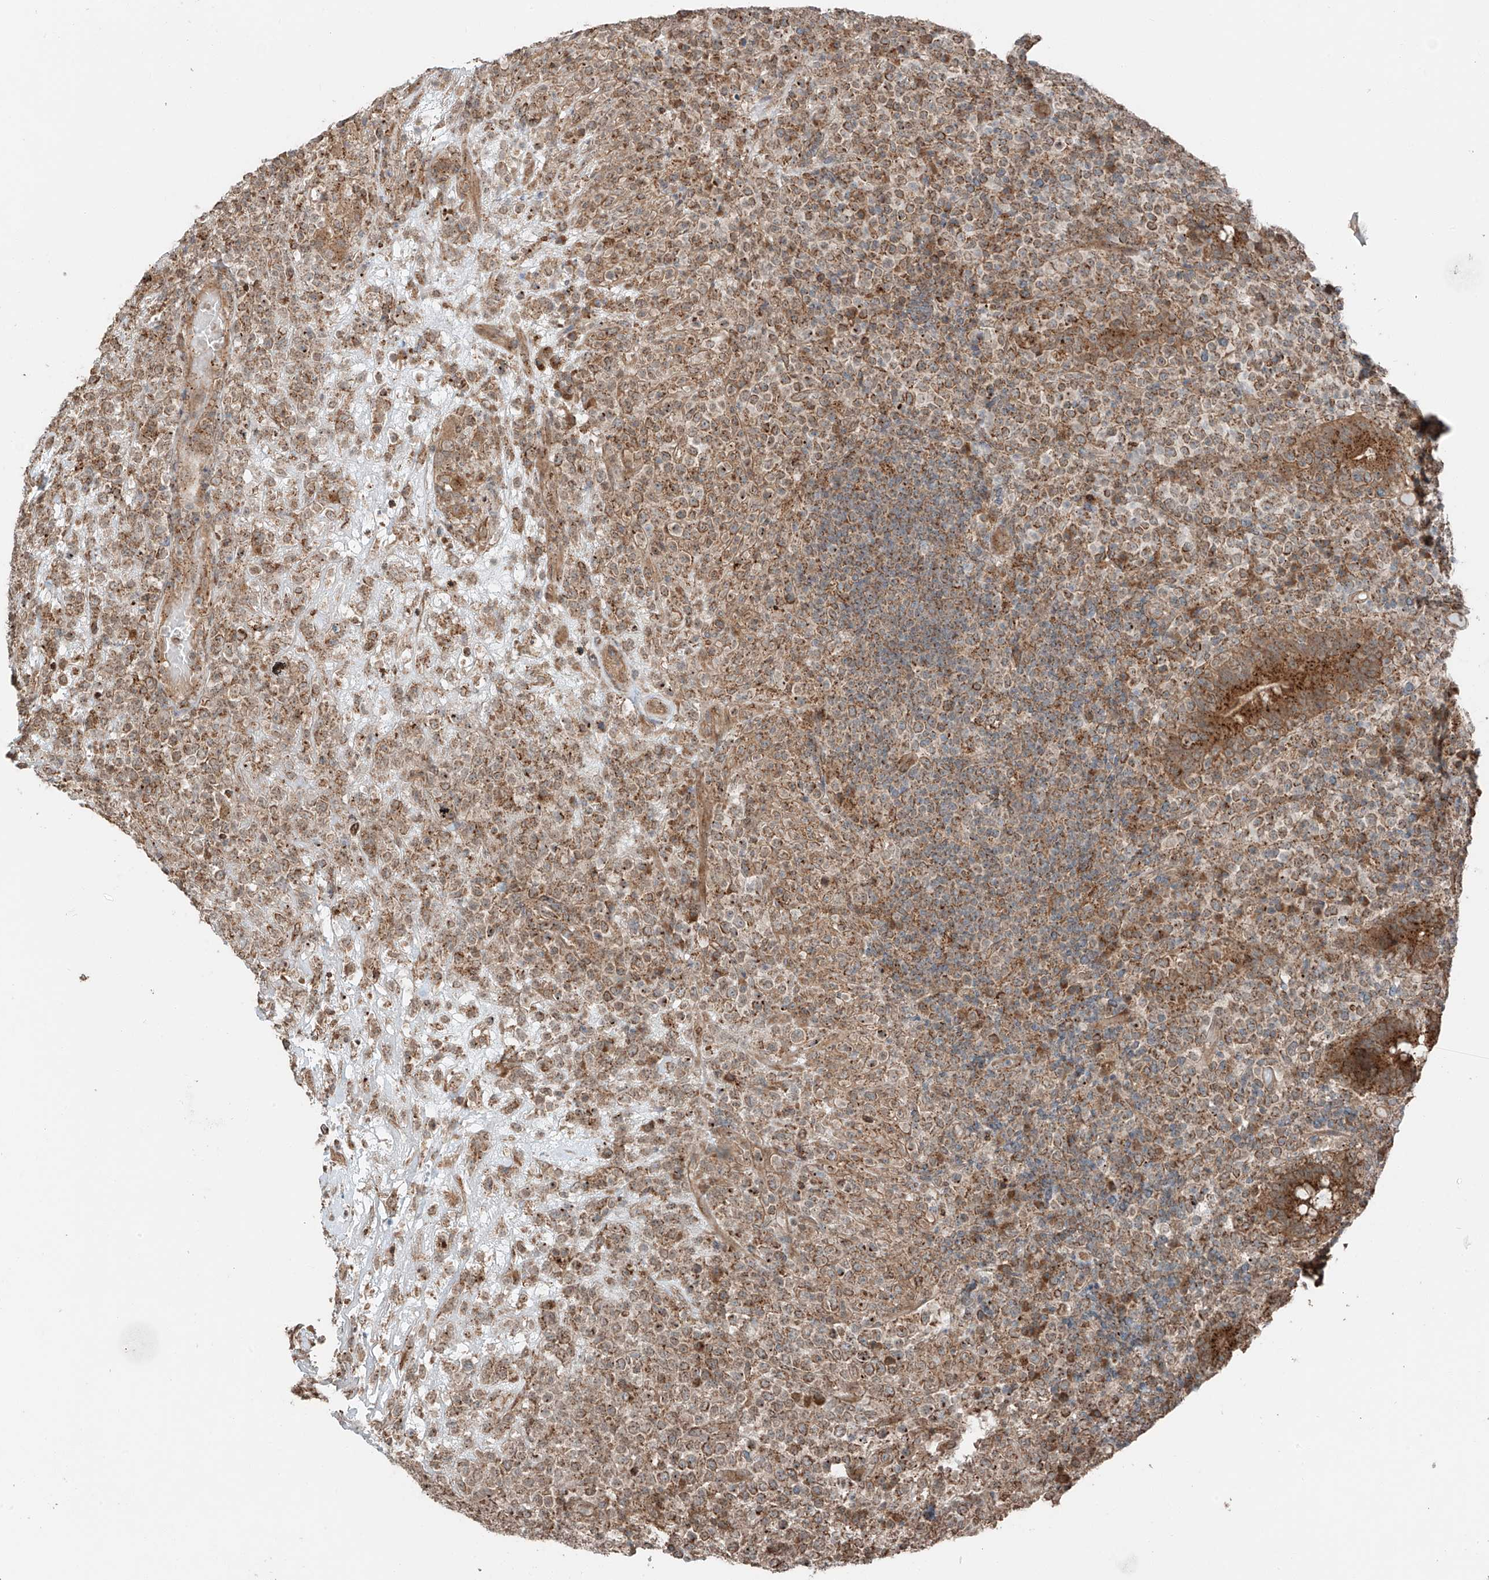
{"staining": {"intensity": "moderate", "quantity": ">75%", "location": "cytoplasmic/membranous"}, "tissue": "lymphoma", "cell_type": "Tumor cells", "image_type": "cancer", "snomed": [{"axis": "morphology", "description": "Malignant lymphoma, non-Hodgkin's type, High grade"}, {"axis": "topography", "description": "Colon"}], "caption": "Immunohistochemistry (IHC) of lymphoma shows medium levels of moderate cytoplasmic/membranous positivity in approximately >75% of tumor cells. (brown staining indicates protein expression, while blue staining denotes nuclei).", "gene": "CEP162", "patient": {"sex": "female", "age": 53}}